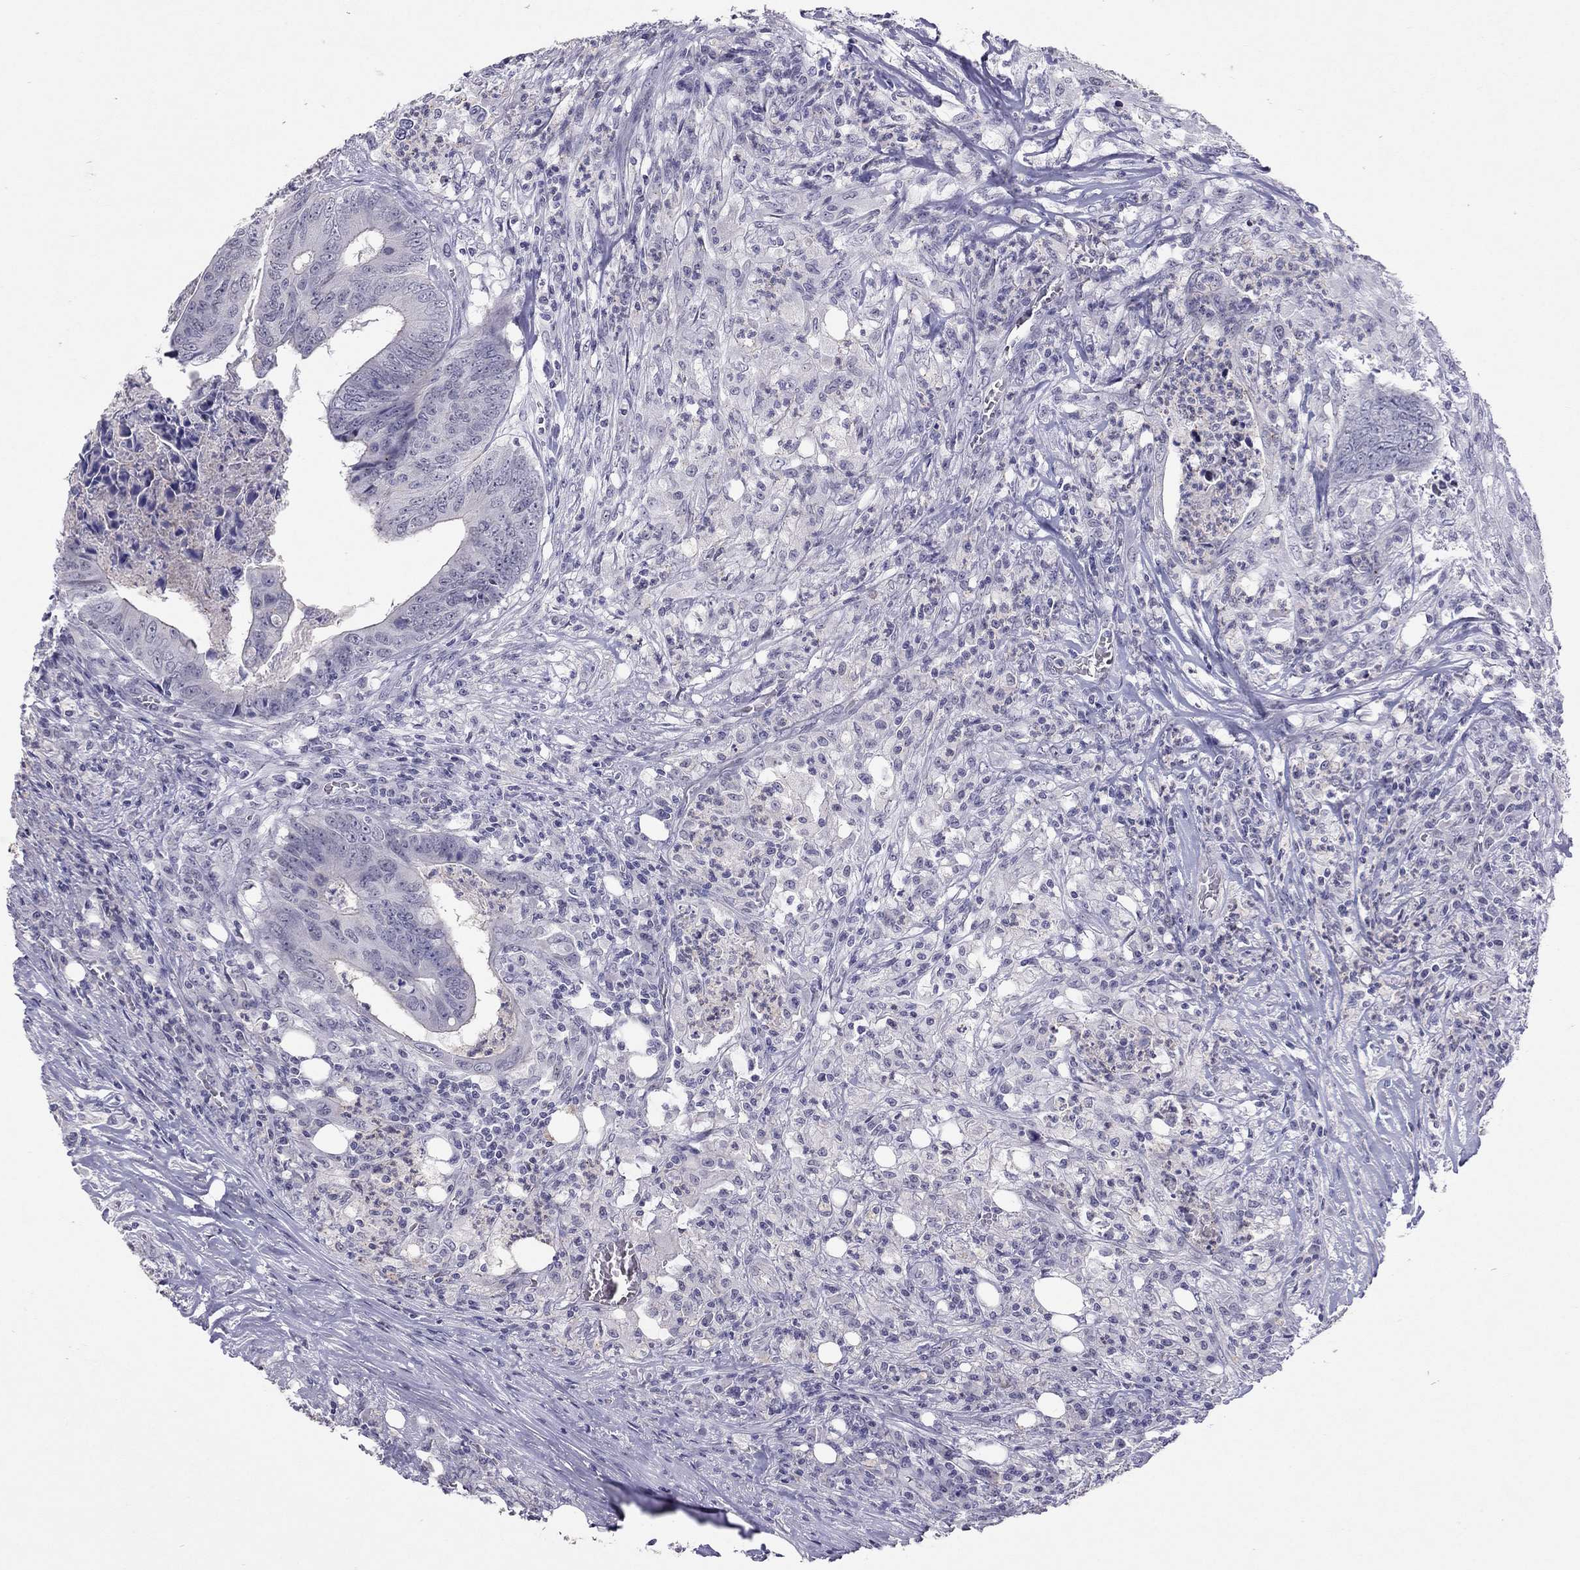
{"staining": {"intensity": "negative", "quantity": "none", "location": "none"}, "tissue": "colorectal cancer", "cell_type": "Tumor cells", "image_type": "cancer", "snomed": [{"axis": "morphology", "description": "Adenocarcinoma, NOS"}, {"axis": "topography", "description": "Colon"}], "caption": "The histopathology image exhibits no staining of tumor cells in colorectal cancer. (DAB (3,3'-diaminobenzidine) immunohistochemistry with hematoxylin counter stain).", "gene": "JHY", "patient": {"sex": "male", "age": 84}}